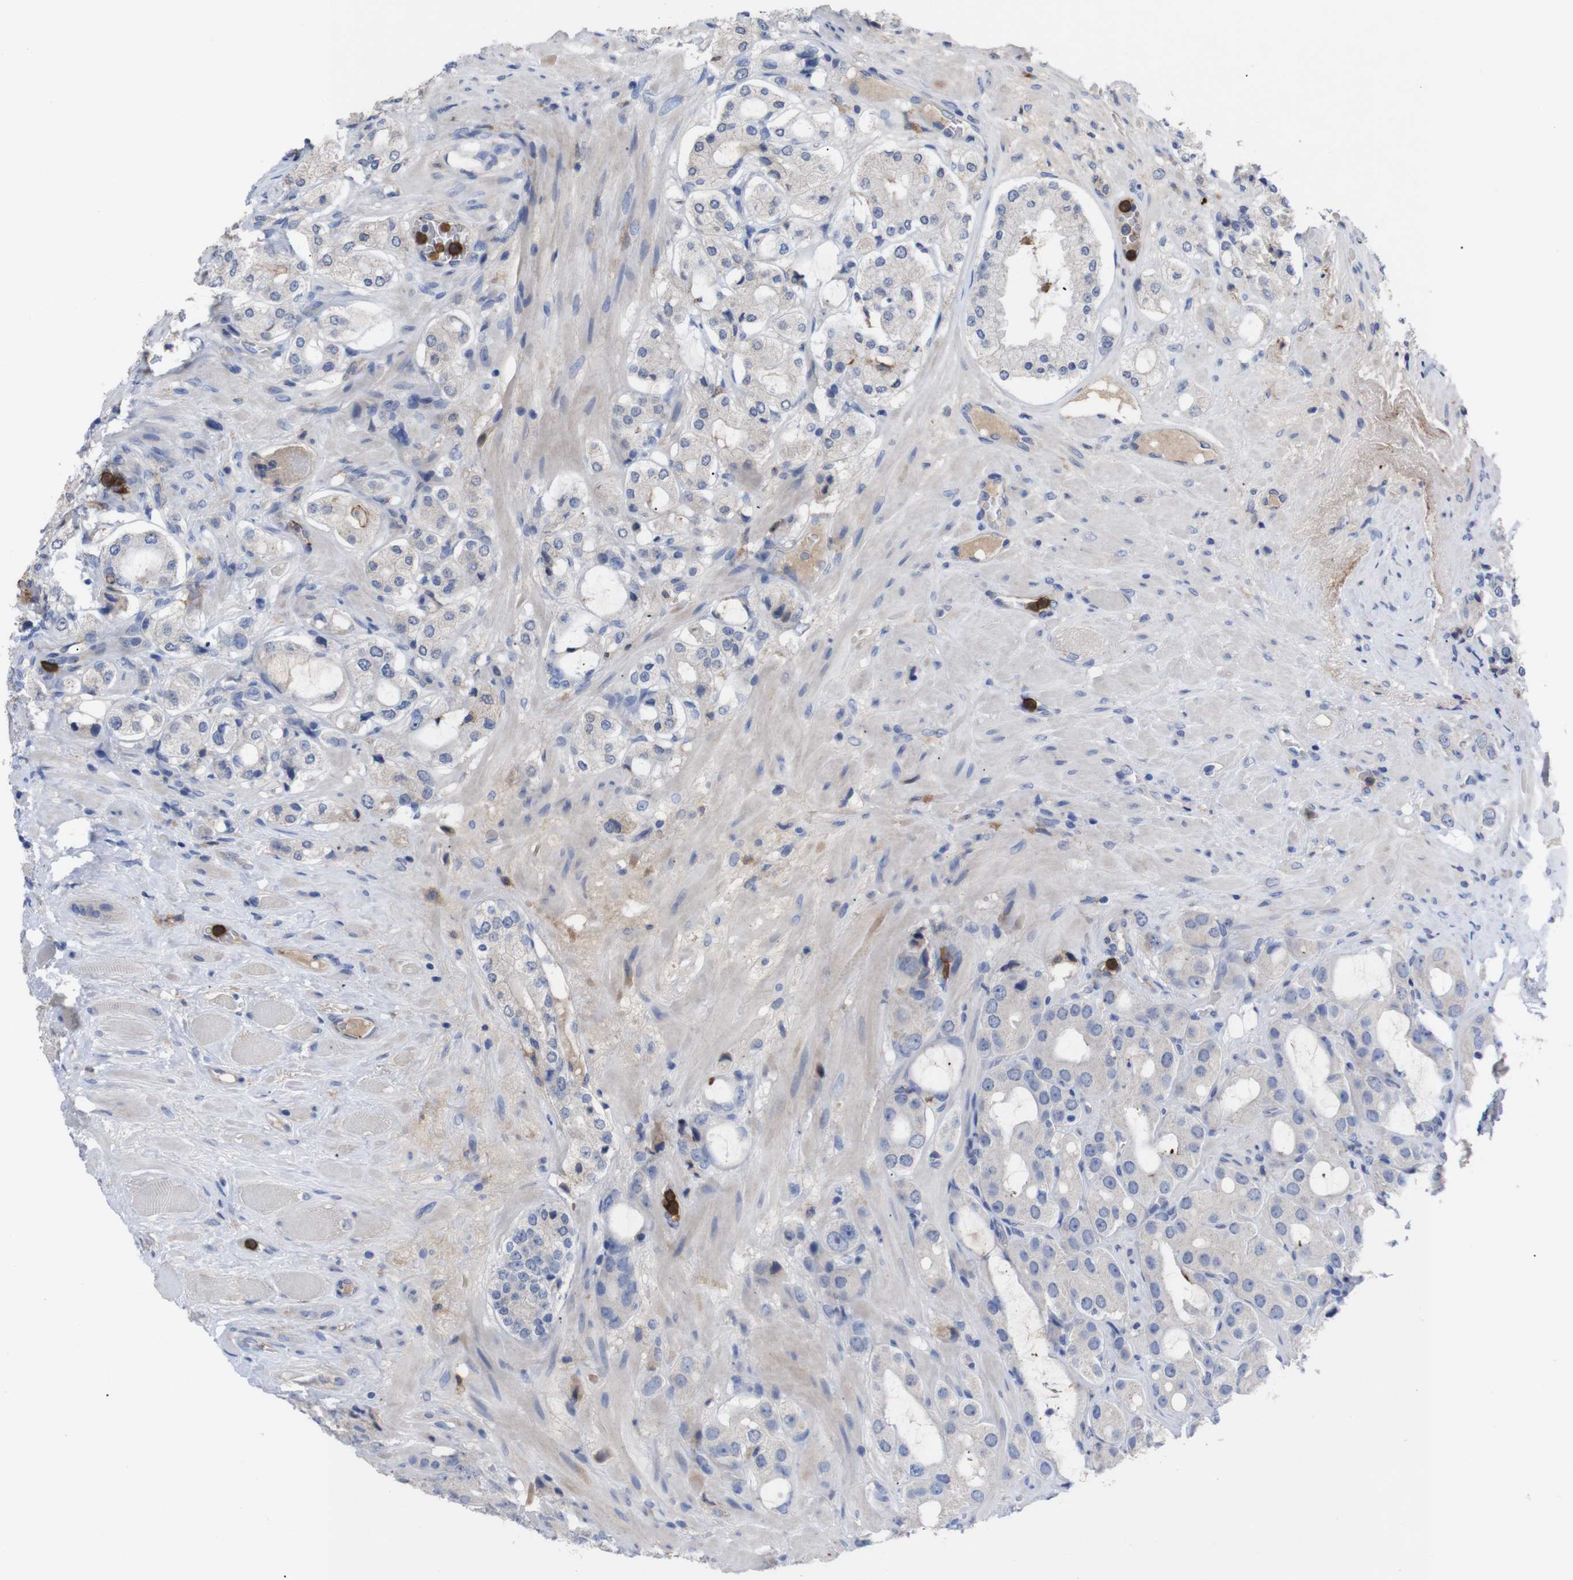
{"staining": {"intensity": "negative", "quantity": "none", "location": "none"}, "tissue": "prostate cancer", "cell_type": "Tumor cells", "image_type": "cancer", "snomed": [{"axis": "morphology", "description": "Adenocarcinoma, High grade"}, {"axis": "topography", "description": "Prostate"}], "caption": "Immunohistochemistry (IHC) photomicrograph of neoplastic tissue: high-grade adenocarcinoma (prostate) stained with DAB shows no significant protein positivity in tumor cells.", "gene": "C5AR1", "patient": {"sex": "male", "age": 65}}